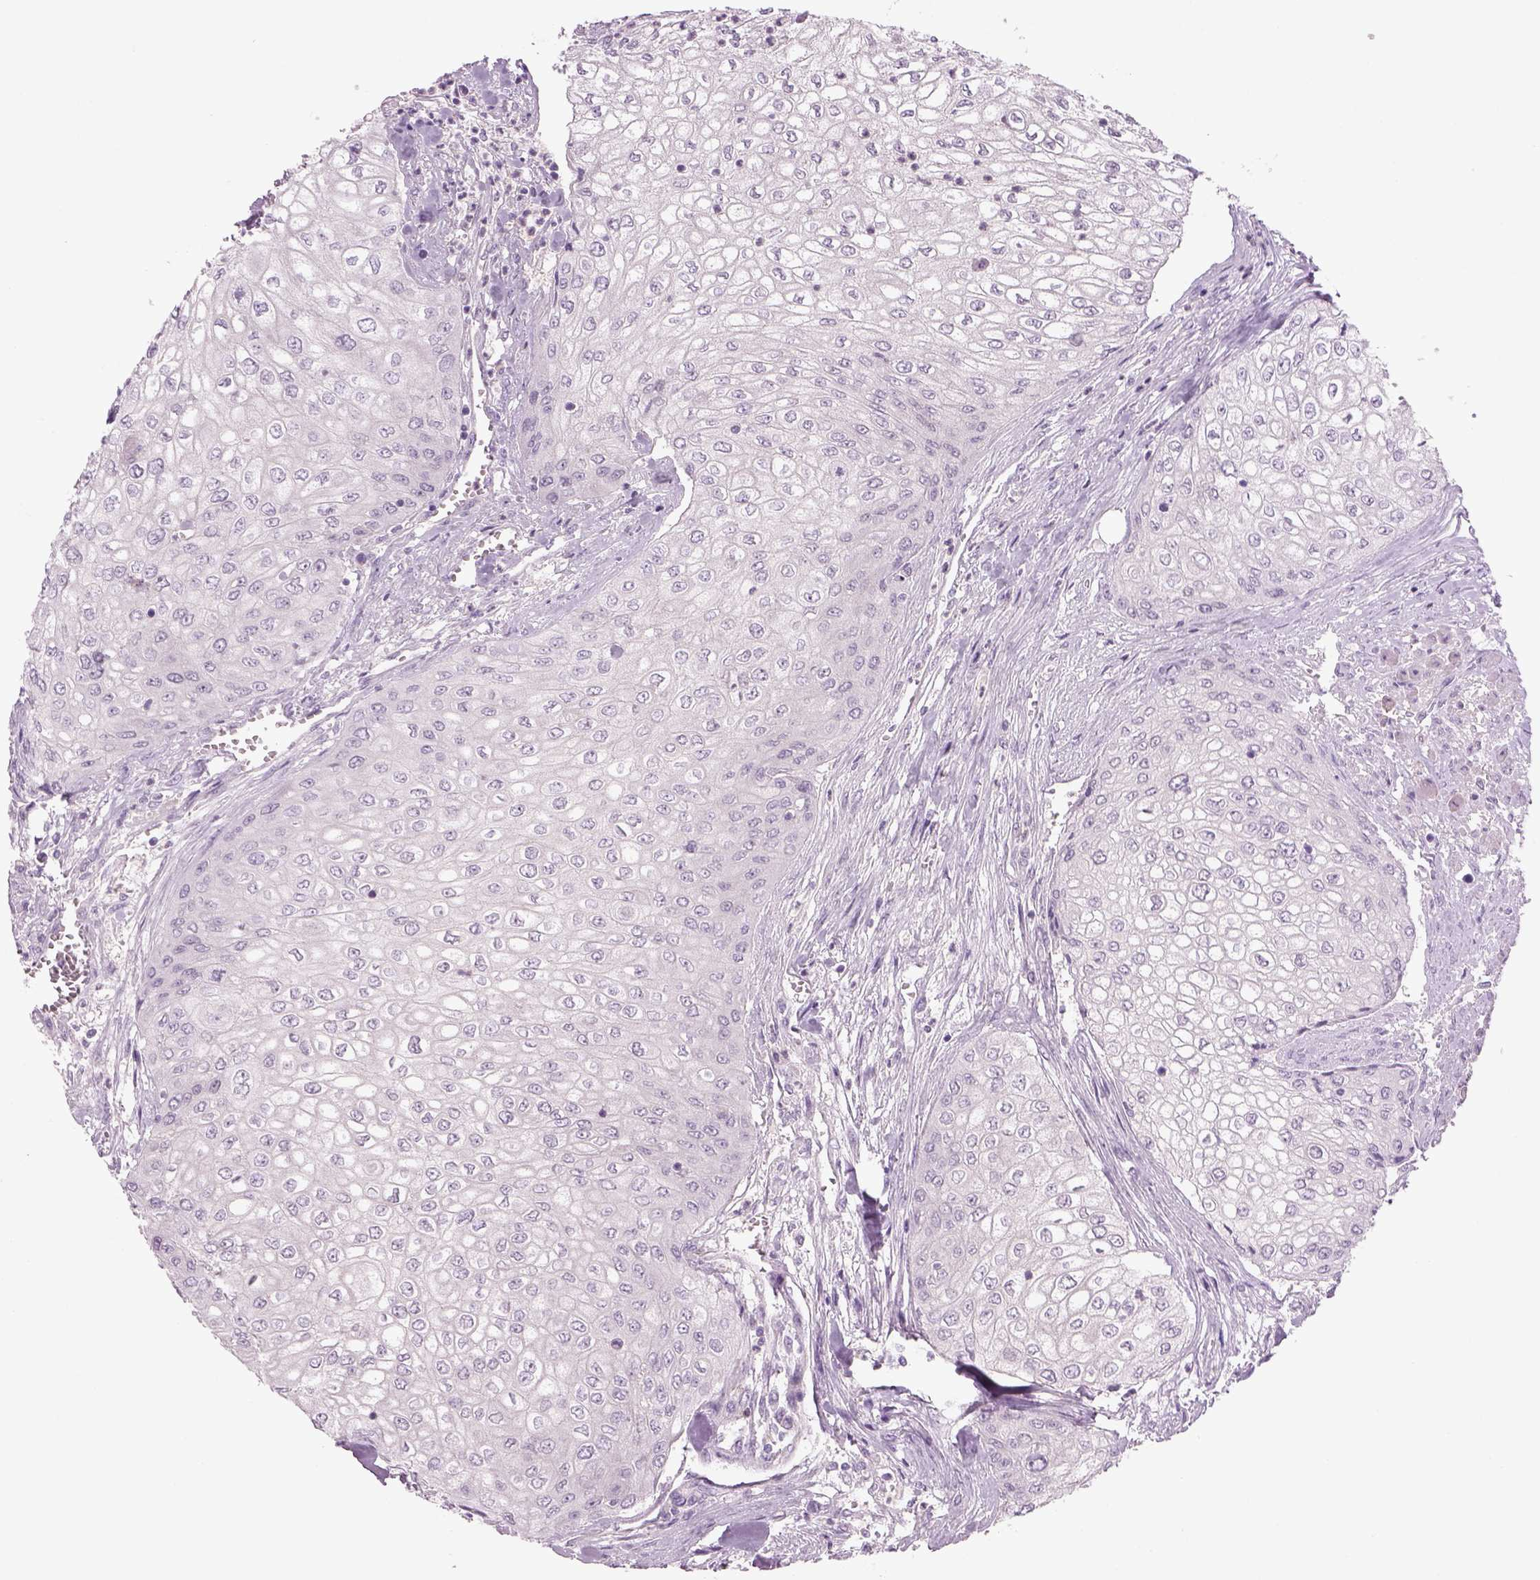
{"staining": {"intensity": "negative", "quantity": "none", "location": "none"}, "tissue": "urothelial cancer", "cell_type": "Tumor cells", "image_type": "cancer", "snomed": [{"axis": "morphology", "description": "Urothelial carcinoma, High grade"}, {"axis": "topography", "description": "Urinary bladder"}], "caption": "There is no significant staining in tumor cells of urothelial cancer.", "gene": "MDH1B", "patient": {"sex": "male", "age": 62}}